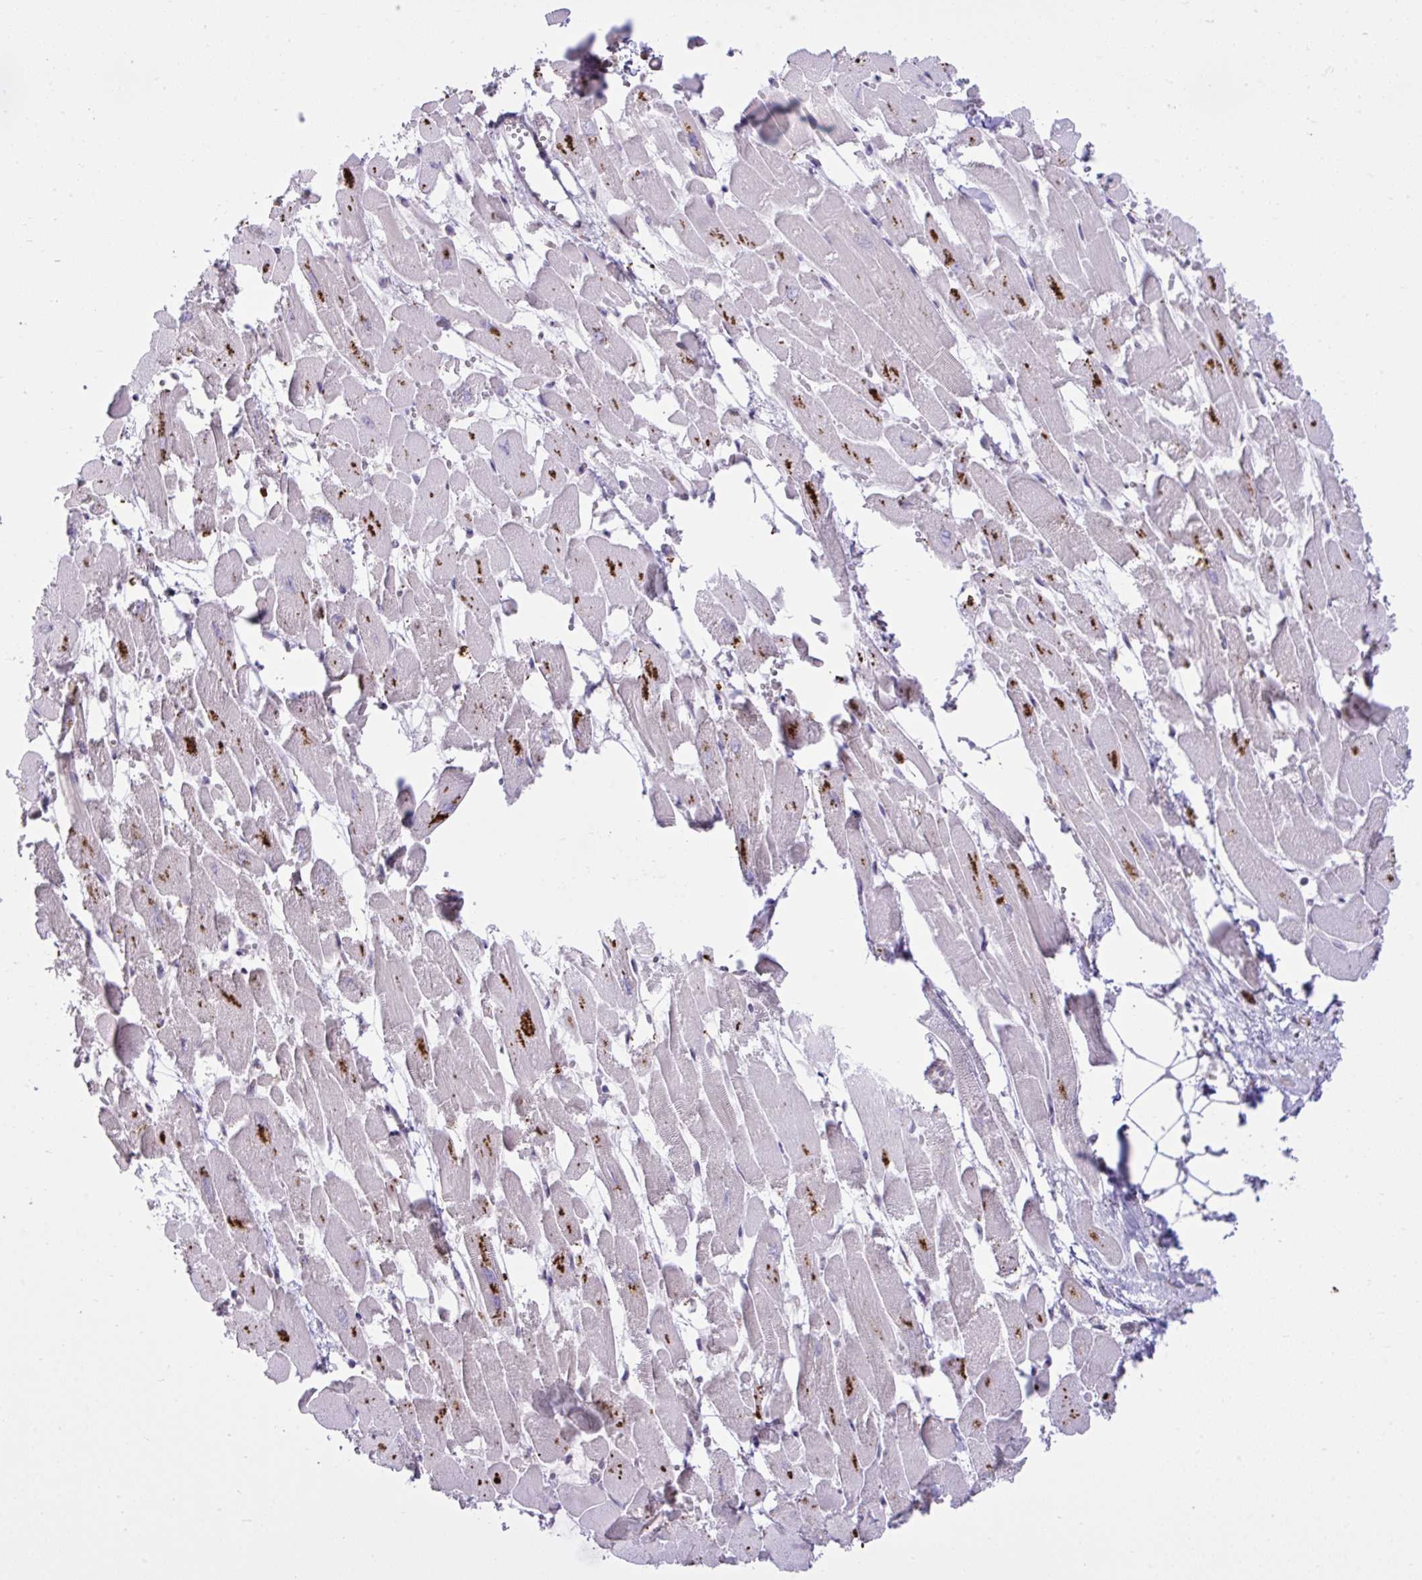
{"staining": {"intensity": "strong", "quantity": "25%-75%", "location": "cytoplasmic/membranous"}, "tissue": "heart muscle", "cell_type": "Cardiomyocytes", "image_type": "normal", "snomed": [{"axis": "morphology", "description": "Normal tissue, NOS"}, {"axis": "topography", "description": "Heart"}], "caption": "The micrograph shows immunohistochemical staining of normal heart muscle. There is strong cytoplasmic/membranous expression is present in approximately 25%-75% of cardiomyocytes. (DAB = brown stain, brightfield microscopy at high magnification).", "gene": "CYP20A1", "patient": {"sex": "female", "age": 52}}